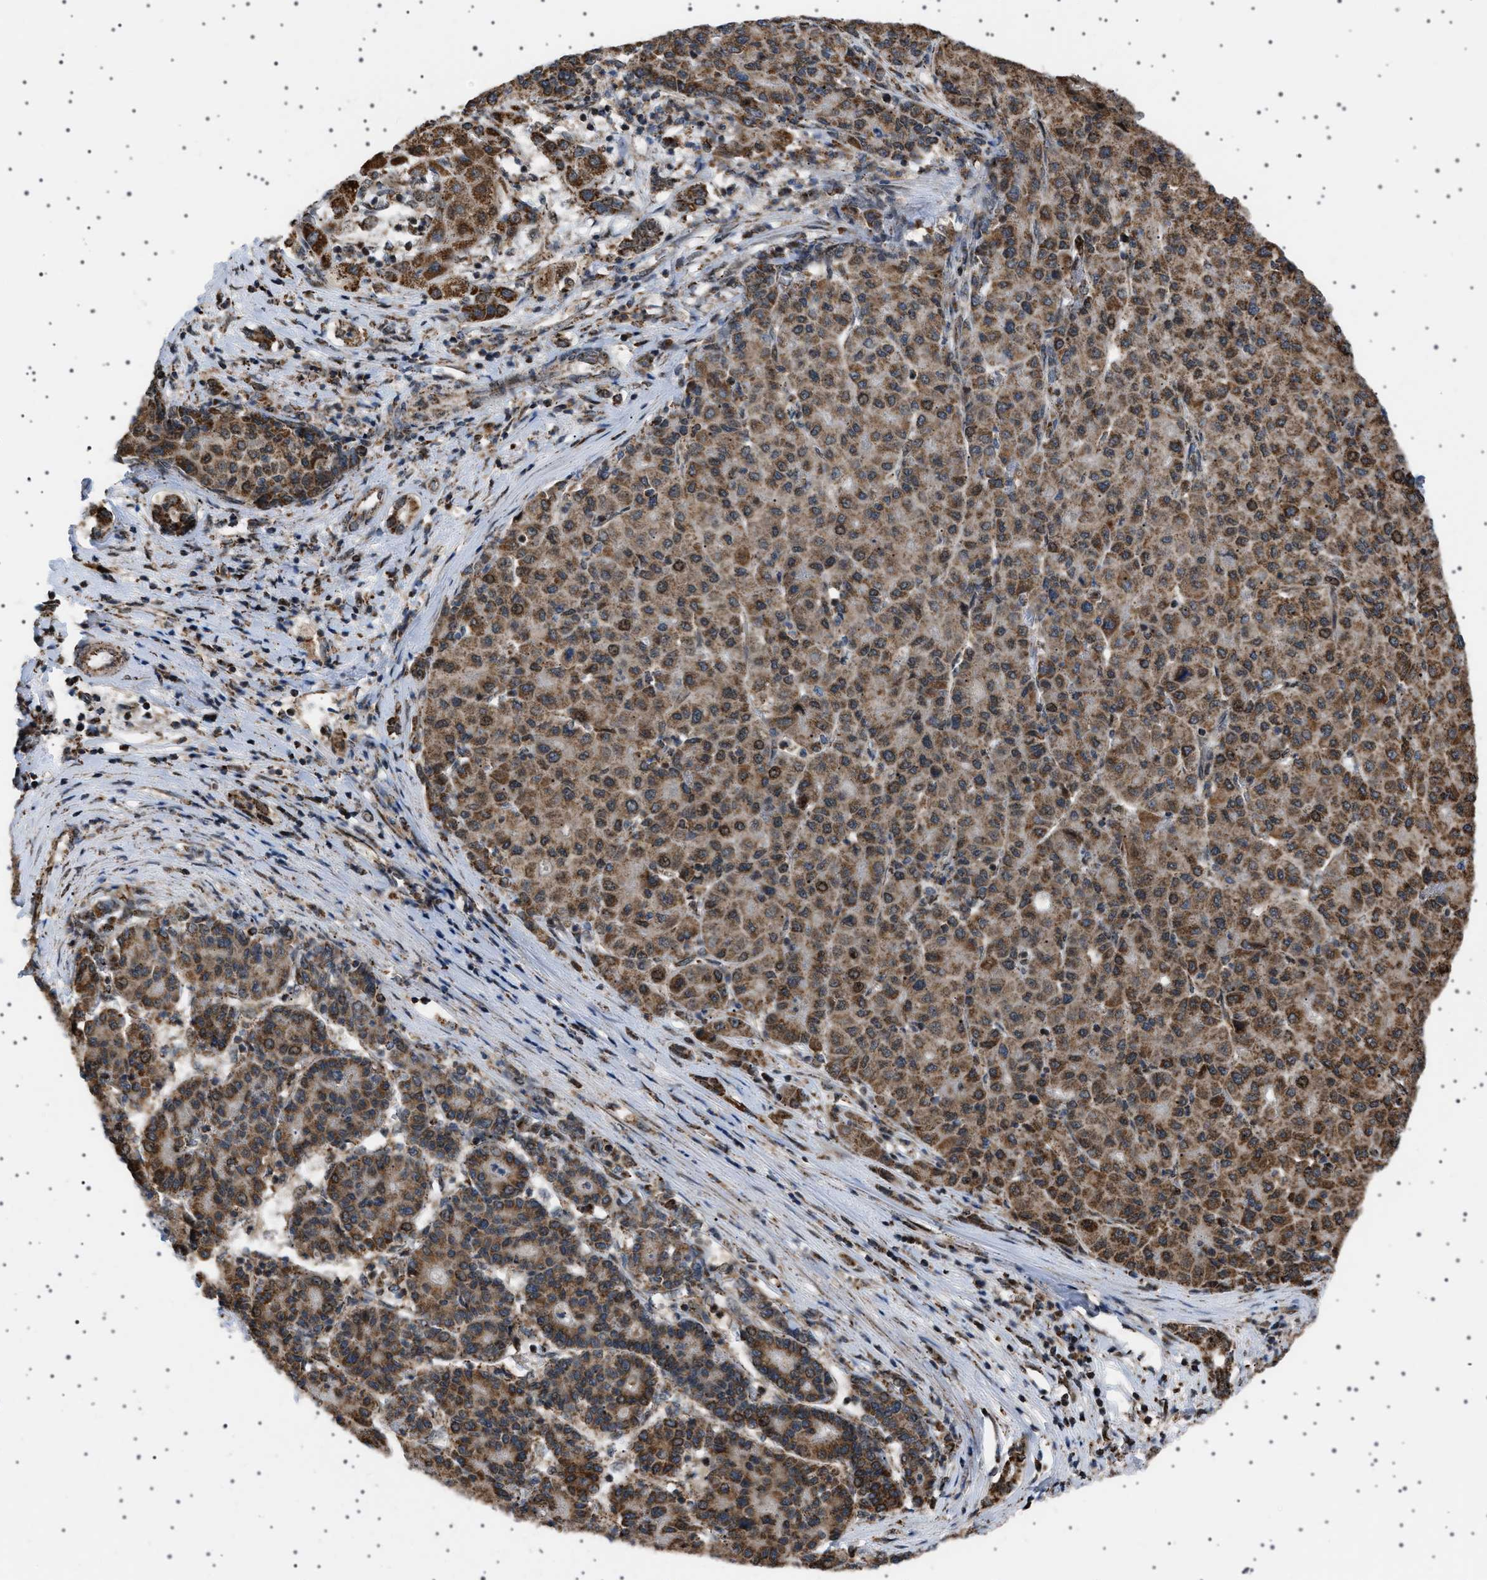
{"staining": {"intensity": "moderate", "quantity": ">75%", "location": "cytoplasmic/membranous,nuclear"}, "tissue": "liver cancer", "cell_type": "Tumor cells", "image_type": "cancer", "snomed": [{"axis": "morphology", "description": "Carcinoma, Hepatocellular, NOS"}, {"axis": "topography", "description": "Liver"}], "caption": "Tumor cells show medium levels of moderate cytoplasmic/membranous and nuclear expression in approximately >75% of cells in human liver cancer (hepatocellular carcinoma). (DAB (3,3'-diaminobenzidine) IHC, brown staining for protein, blue staining for nuclei).", "gene": "MELK", "patient": {"sex": "male", "age": 65}}